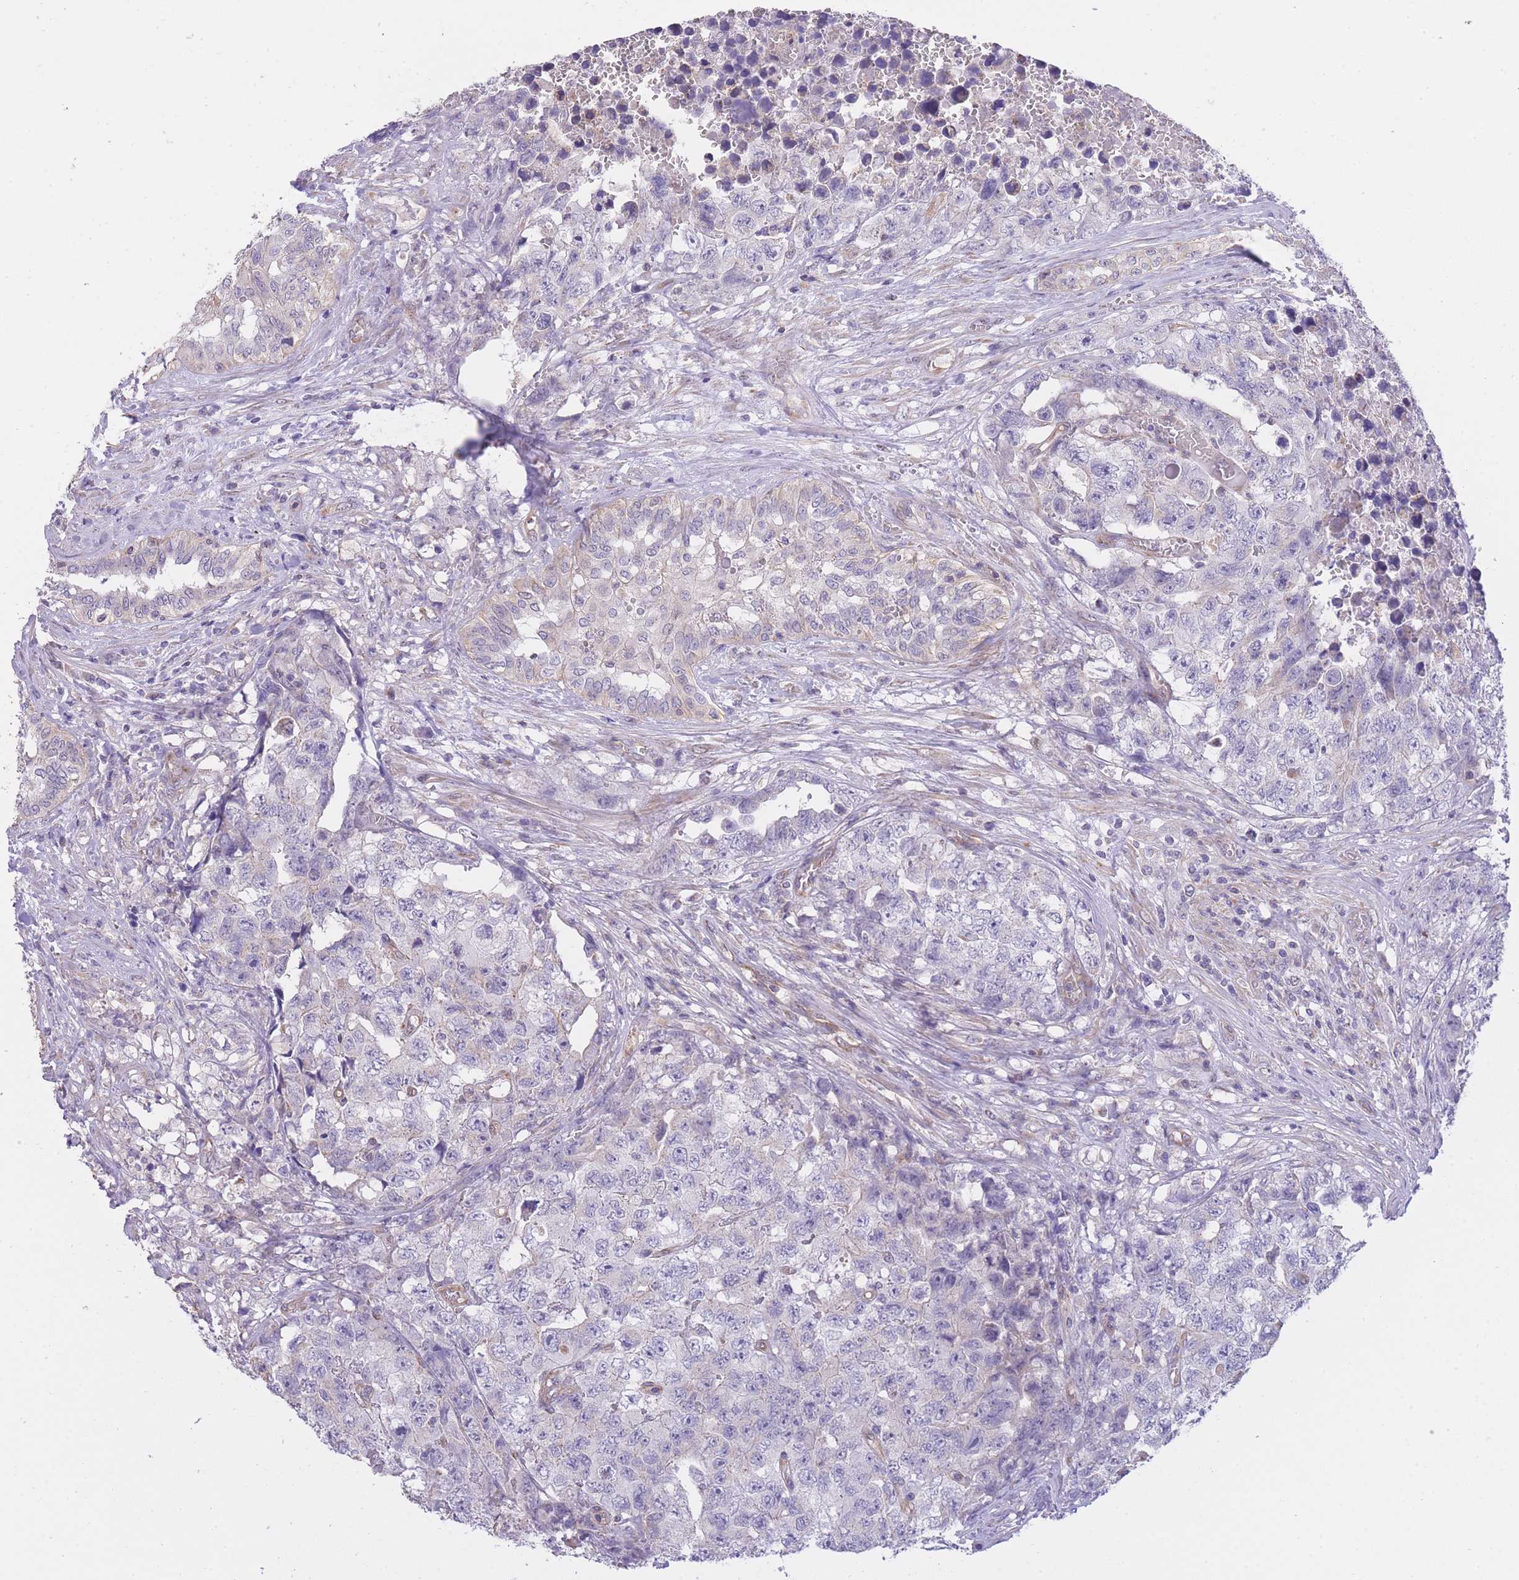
{"staining": {"intensity": "negative", "quantity": "none", "location": "none"}, "tissue": "testis cancer", "cell_type": "Tumor cells", "image_type": "cancer", "snomed": [{"axis": "morphology", "description": "Carcinoma, Embryonal, NOS"}, {"axis": "topography", "description": "Testis"}], "caption": "This is a histopathology image of immunohistochemistry staining of testis cancer, which shows no staining in tumor cells.", "gene": "CTBP1", "patient": {"sex": "male", "age": 31}}